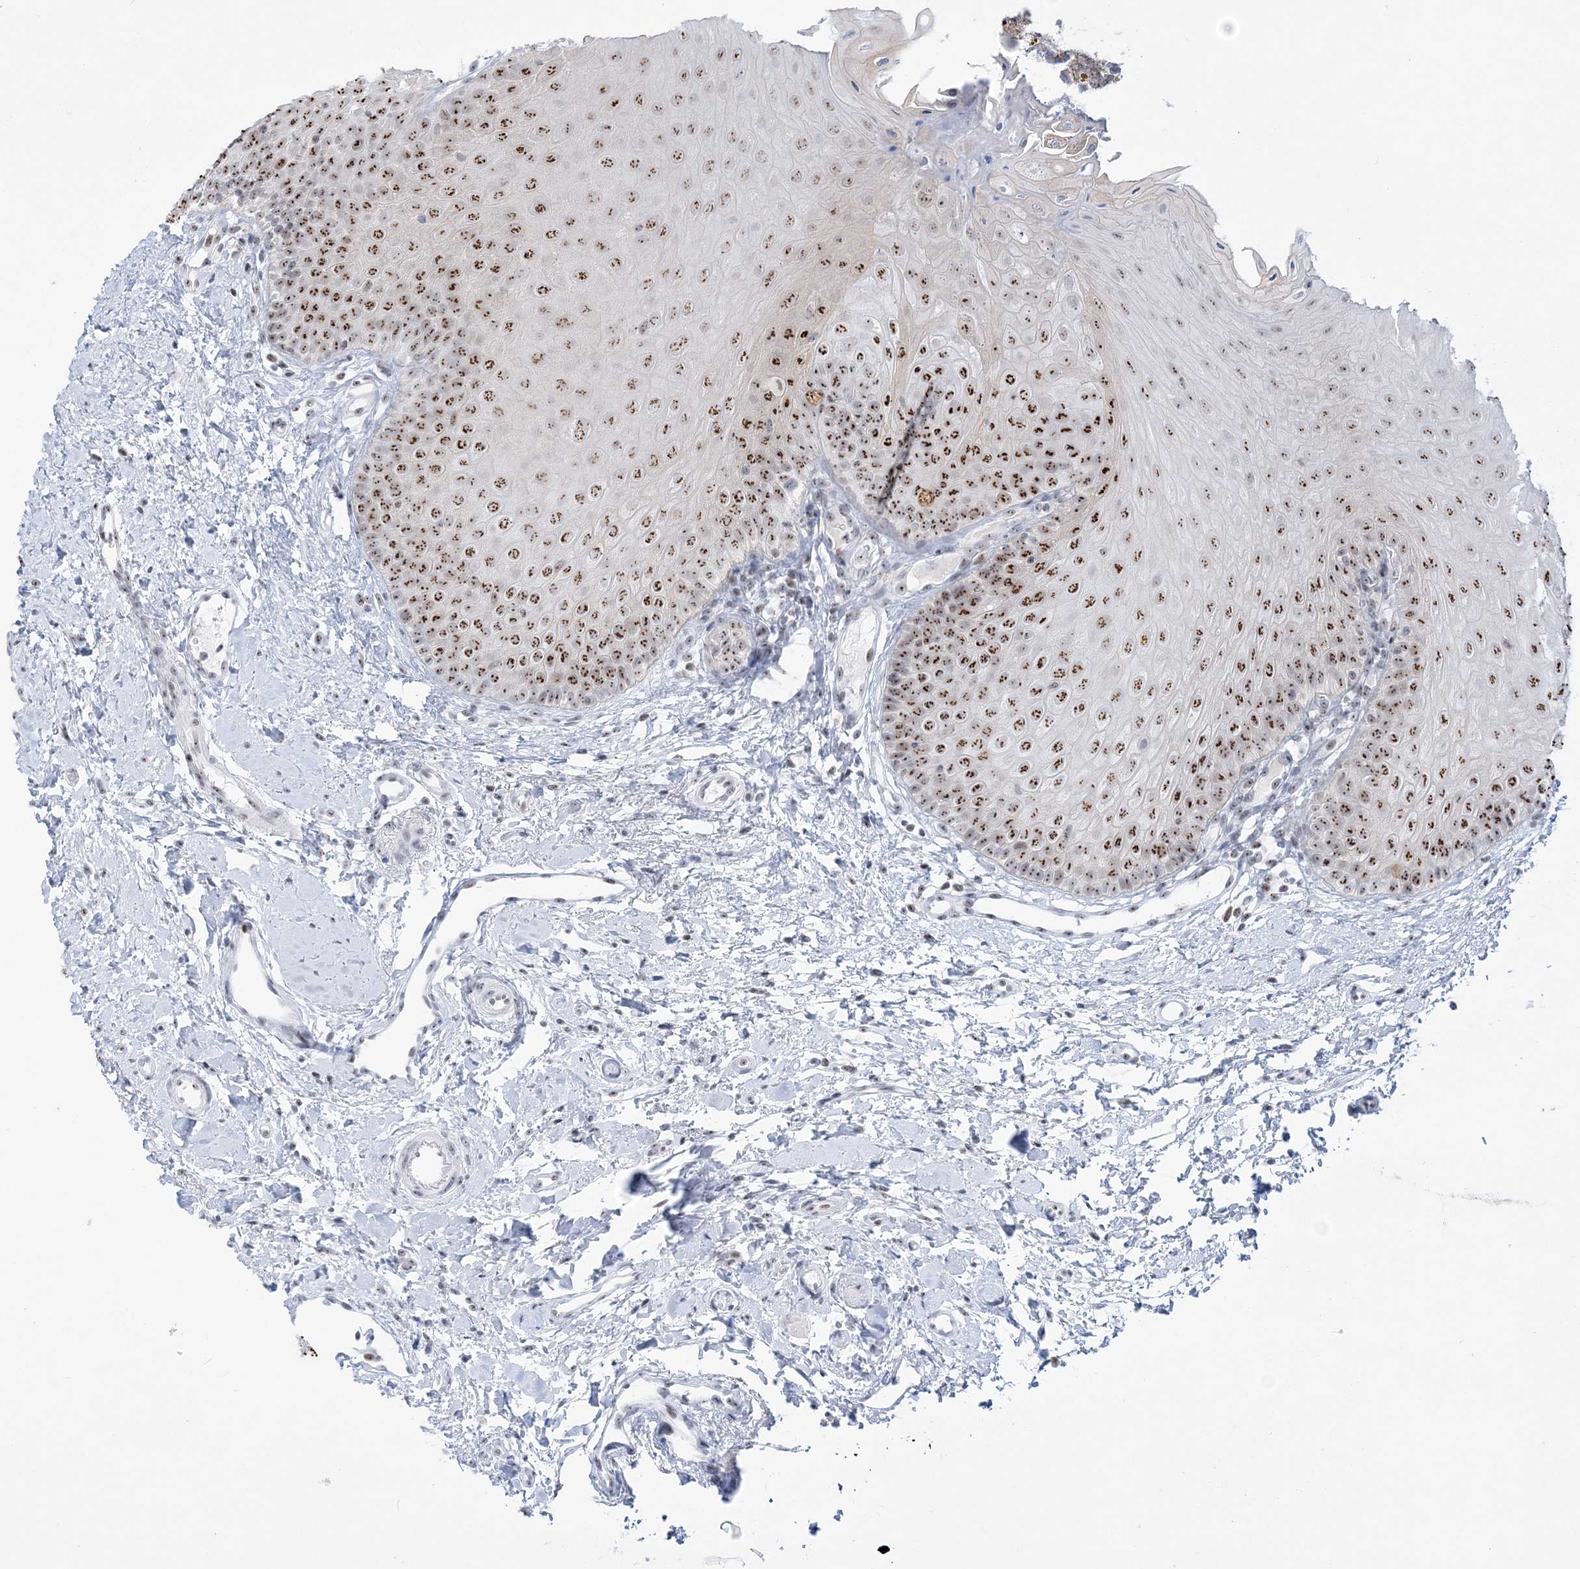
{"staining": {"intensity": "strong", "quantity": ">75%", "location": "nuclear"}, "tissue": "oral mucosa", "cell_type": "Squamous epithelial cells", "image_type": "normal", "snomed": [{"axis": "morphology", "description": "Normal tissue, NOS"}, {"axis": "topography", "description": "Oral tissue"}], "caption": "The photomicrograph displays staining of normal oral mucosa, revealing strong nuclear protein staining (brown color) within squamous epithelial cells.", "gene": "DDX21", "patient": {"sex": "female", "age": 68}}